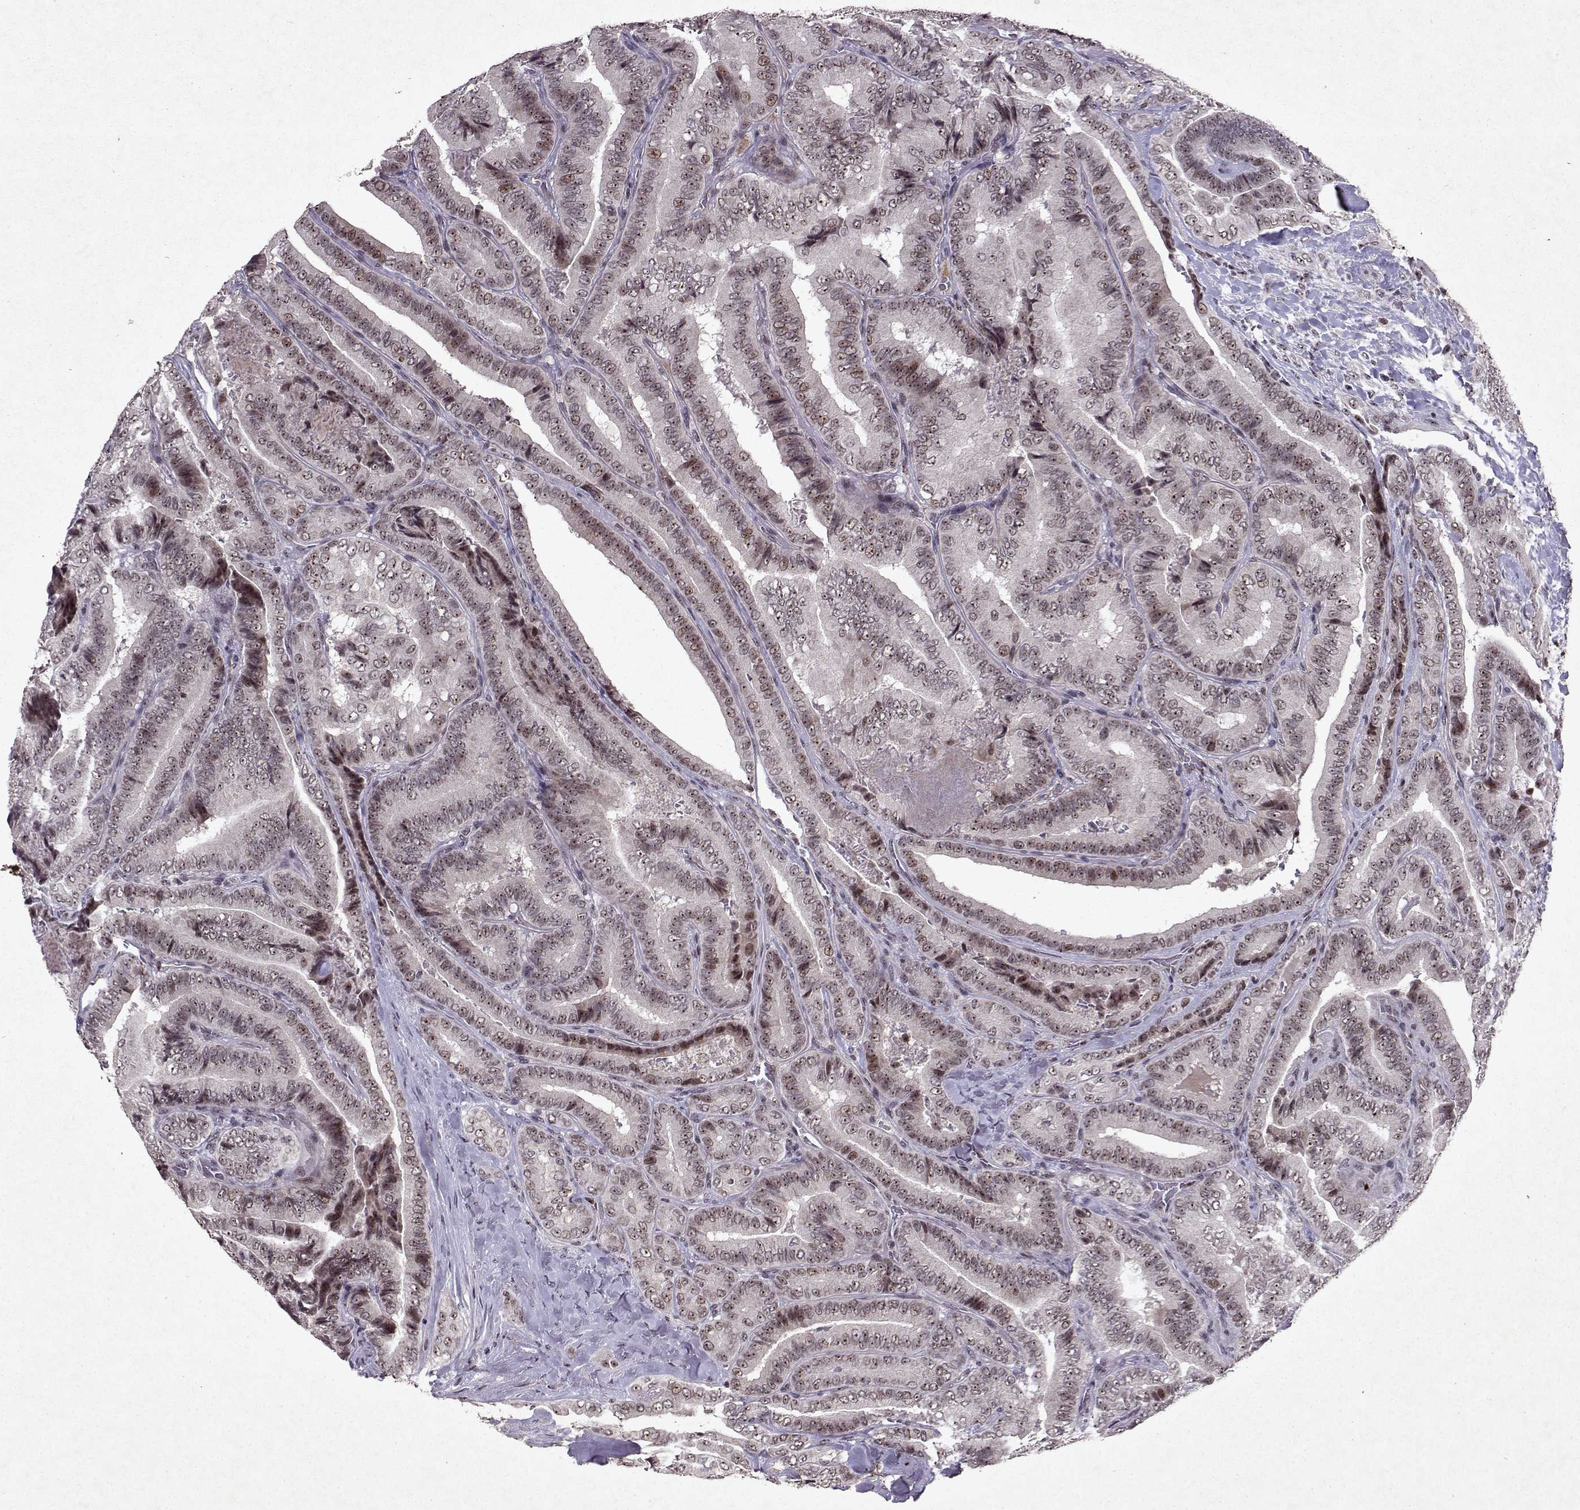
{"staining": {"intensity": "weak", "quantity": "25%-75%", "location": "nuclear"}, "tissue": "thyroid cancer", "cell_type": "Tumor cells", "image_type": "cancer", "snomed": [{"axis": "morphology", "description": "Papillary adenocarcinoma, NOS"}, {"axis": "topography", "description": "Thyroid gland"}], "caption": "Tumor cells display low levels of weak nuclear expression in about 25%-75% of cells in thyroid cancer.", "gene": "DDX56", "patient": {"sex": "male", "age": 61}}